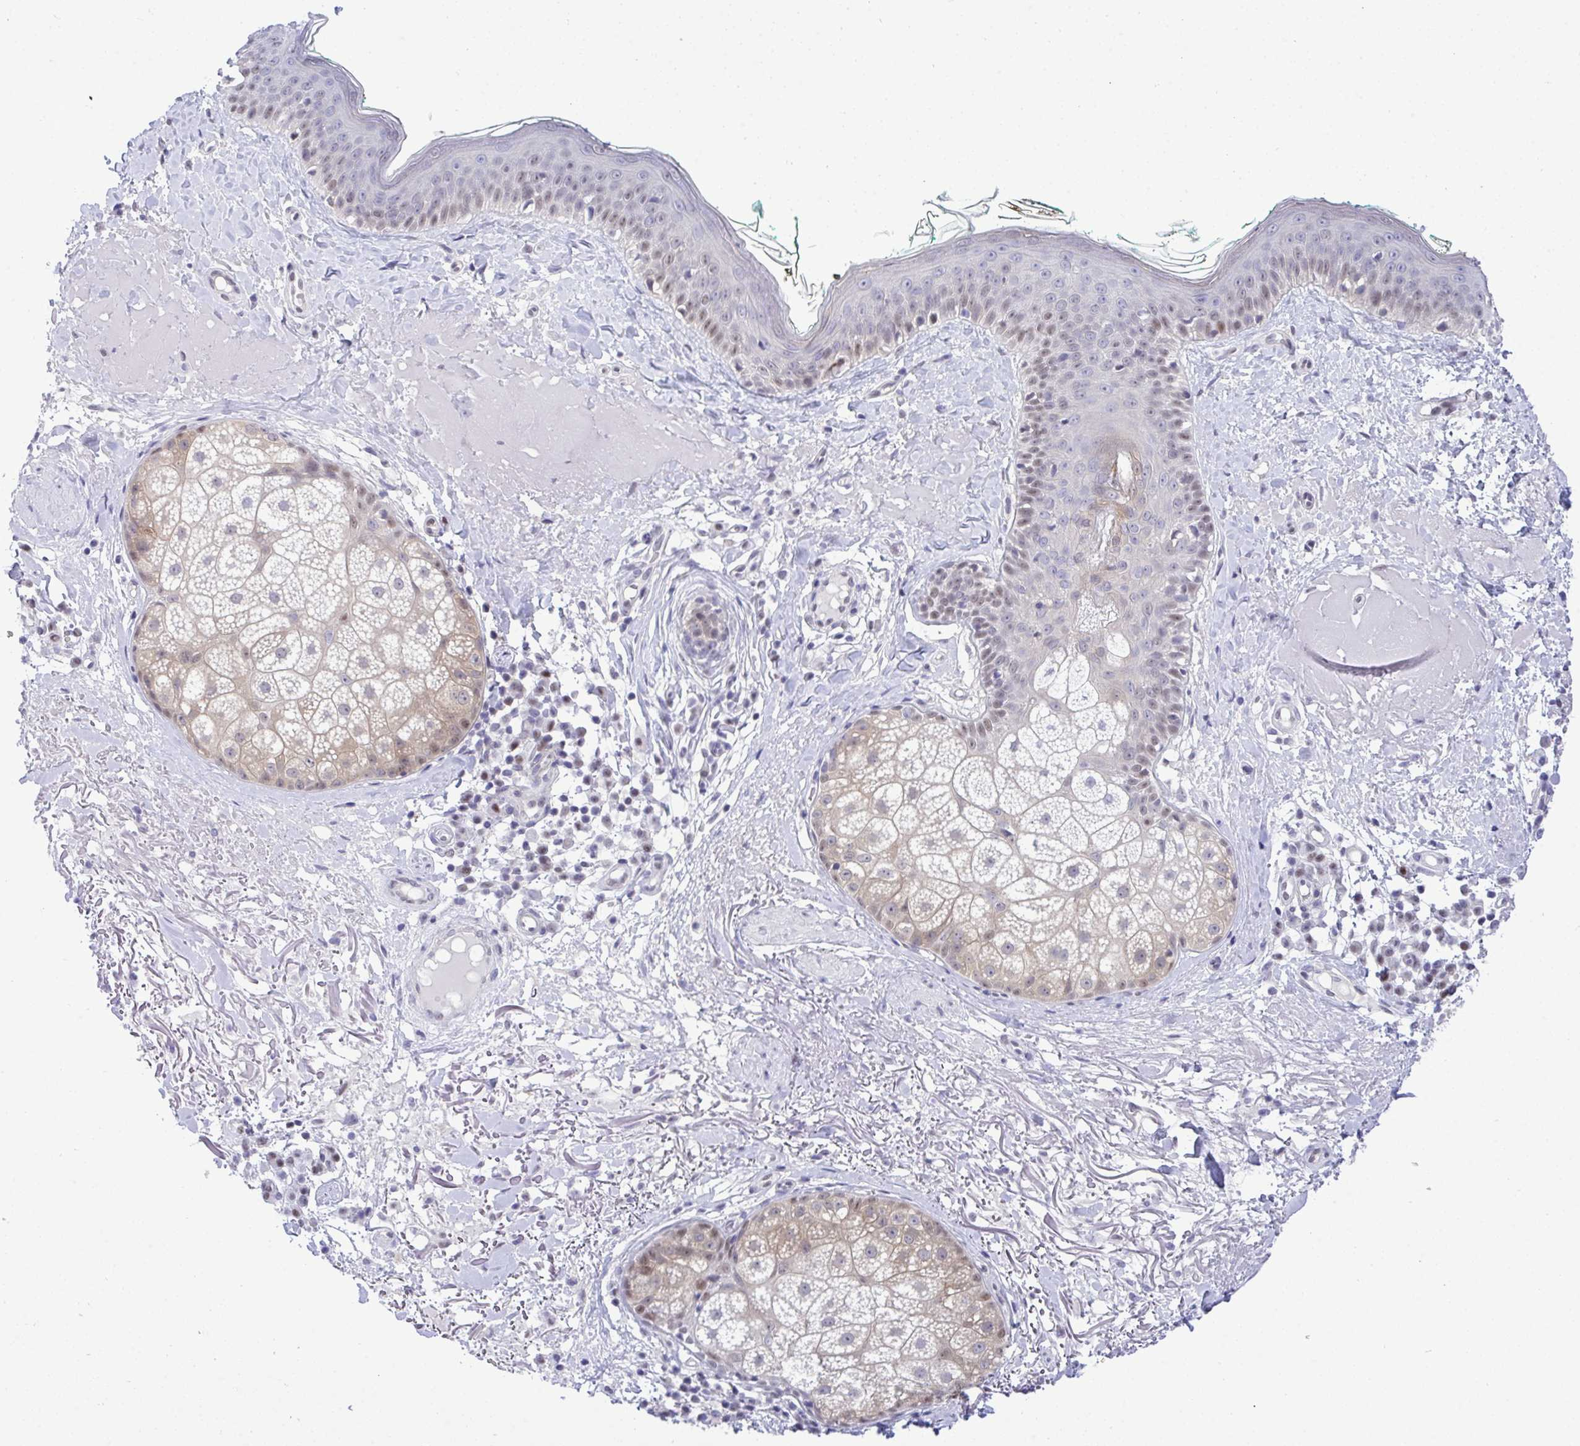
{"staining": {"intensity": "negative", "quantity": "none", "location": "none"}, "tissue": "skin", "cell_type": "Fibroblasts", "image_type": "normal", "snomed": [{"axis": "morphology", "description": "Normal tissue, NOS"}, {"axis": "topography", "description": "Skin"}], "caption": "High power microscopy image of an immunohistochemistry image of benign skin, revealing no significant expression in fibroblasts. (DAB (3,3'-diaminobenzidine) IHC, high magnification).", "gene": "THOP1", "patient": {"sex": "male", "age": 73}}